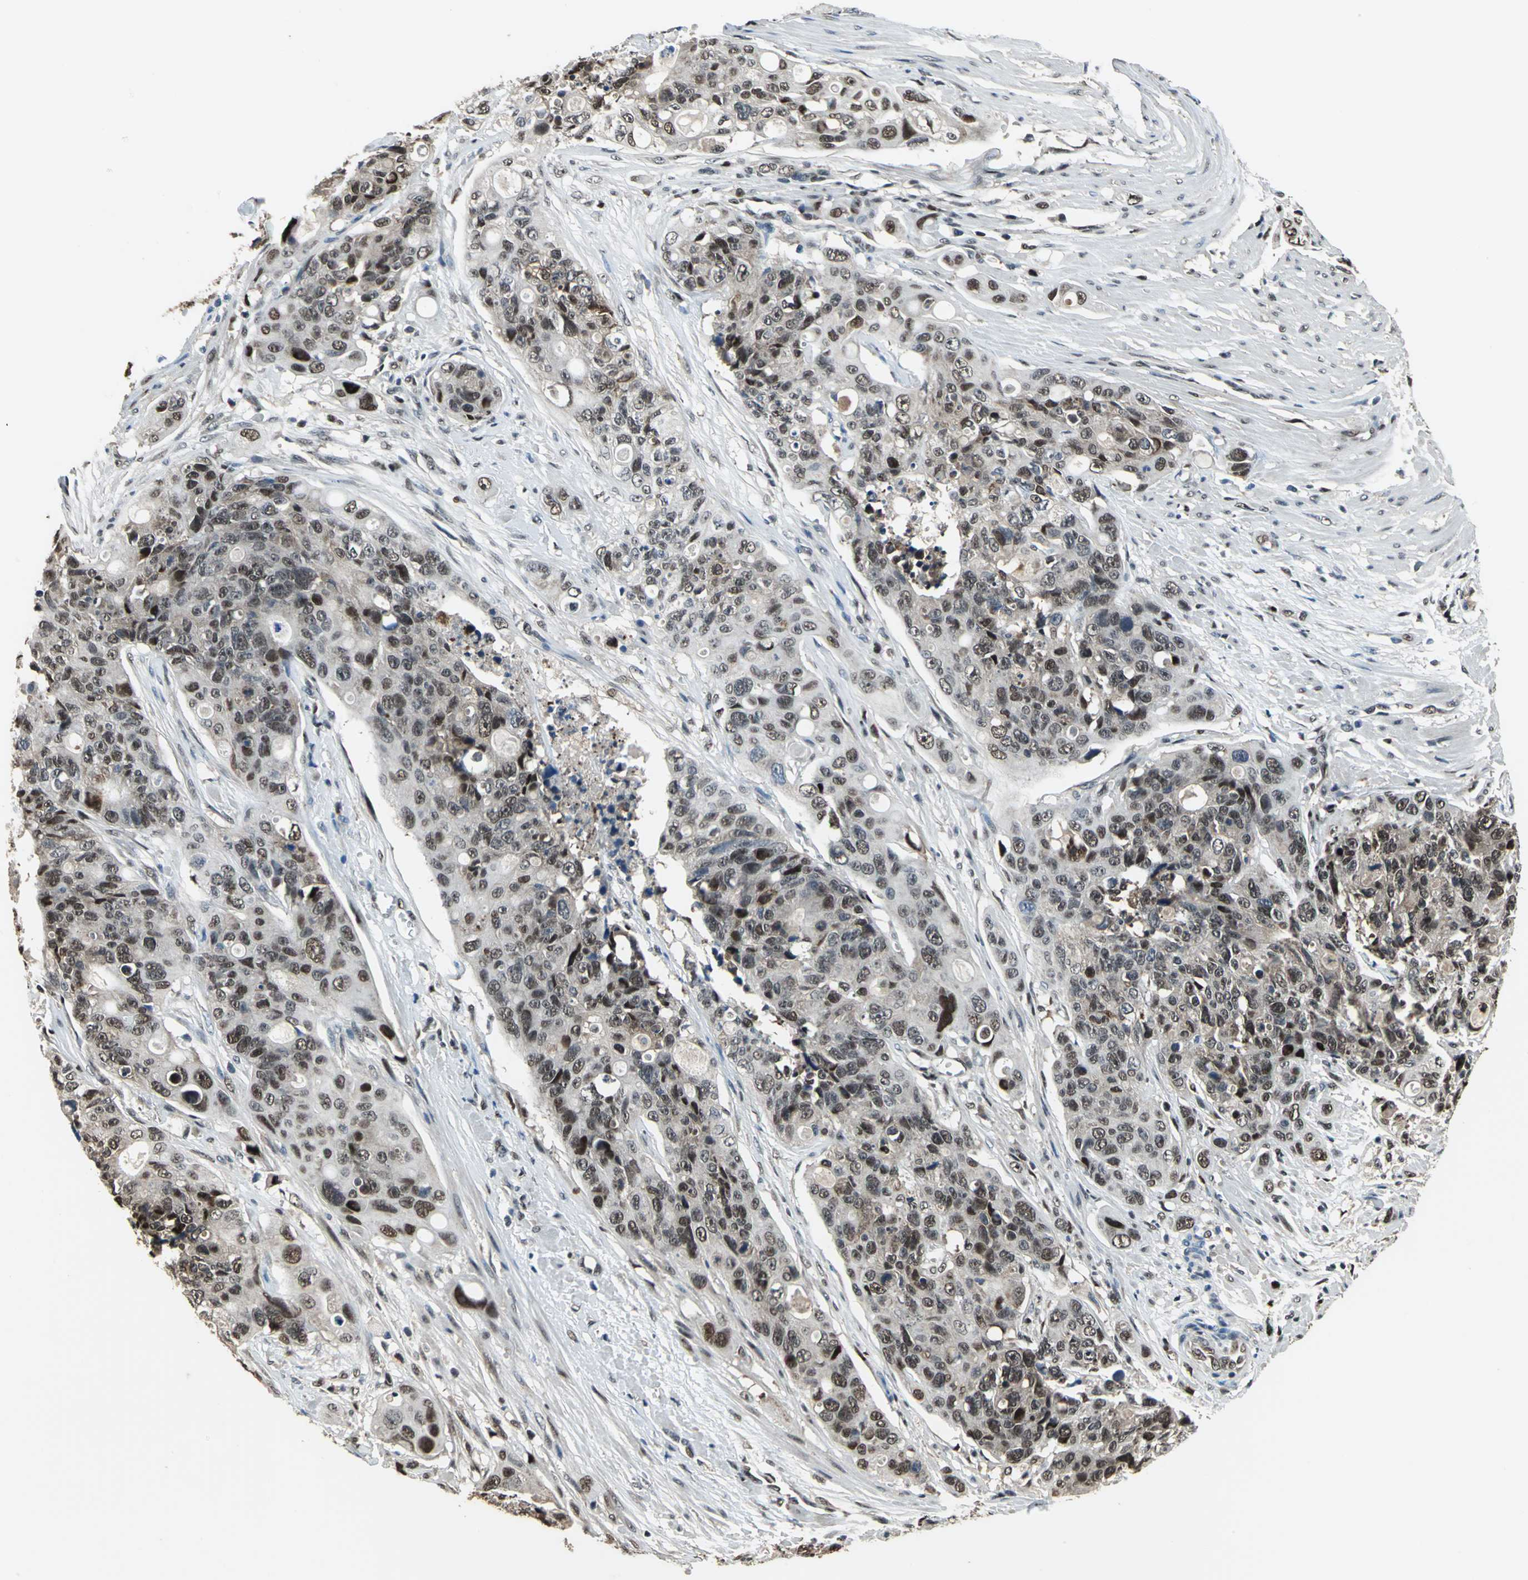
{"staining": {"intensity": "moderate", "quantity": "25%-75%", "location": "nuclear"}, "tissue": "colorectal cancer", "cell_type": "Tumor cells", "image_type": "cancer", "snomed": [{"axis": "morphology", "description": "Adenocarcinoma, NOS"}, {"axis": "topography", "description": "Colon"}], "caption": "Adenocarcinoma (colorectal) was stained to show a protein in brown. There is medium levels of moderate nuclear positivity in approximately 25%-75% of tumor cells.", "gene": "MIS18BP1", "patient": {"sex": "female", "age": 57}}